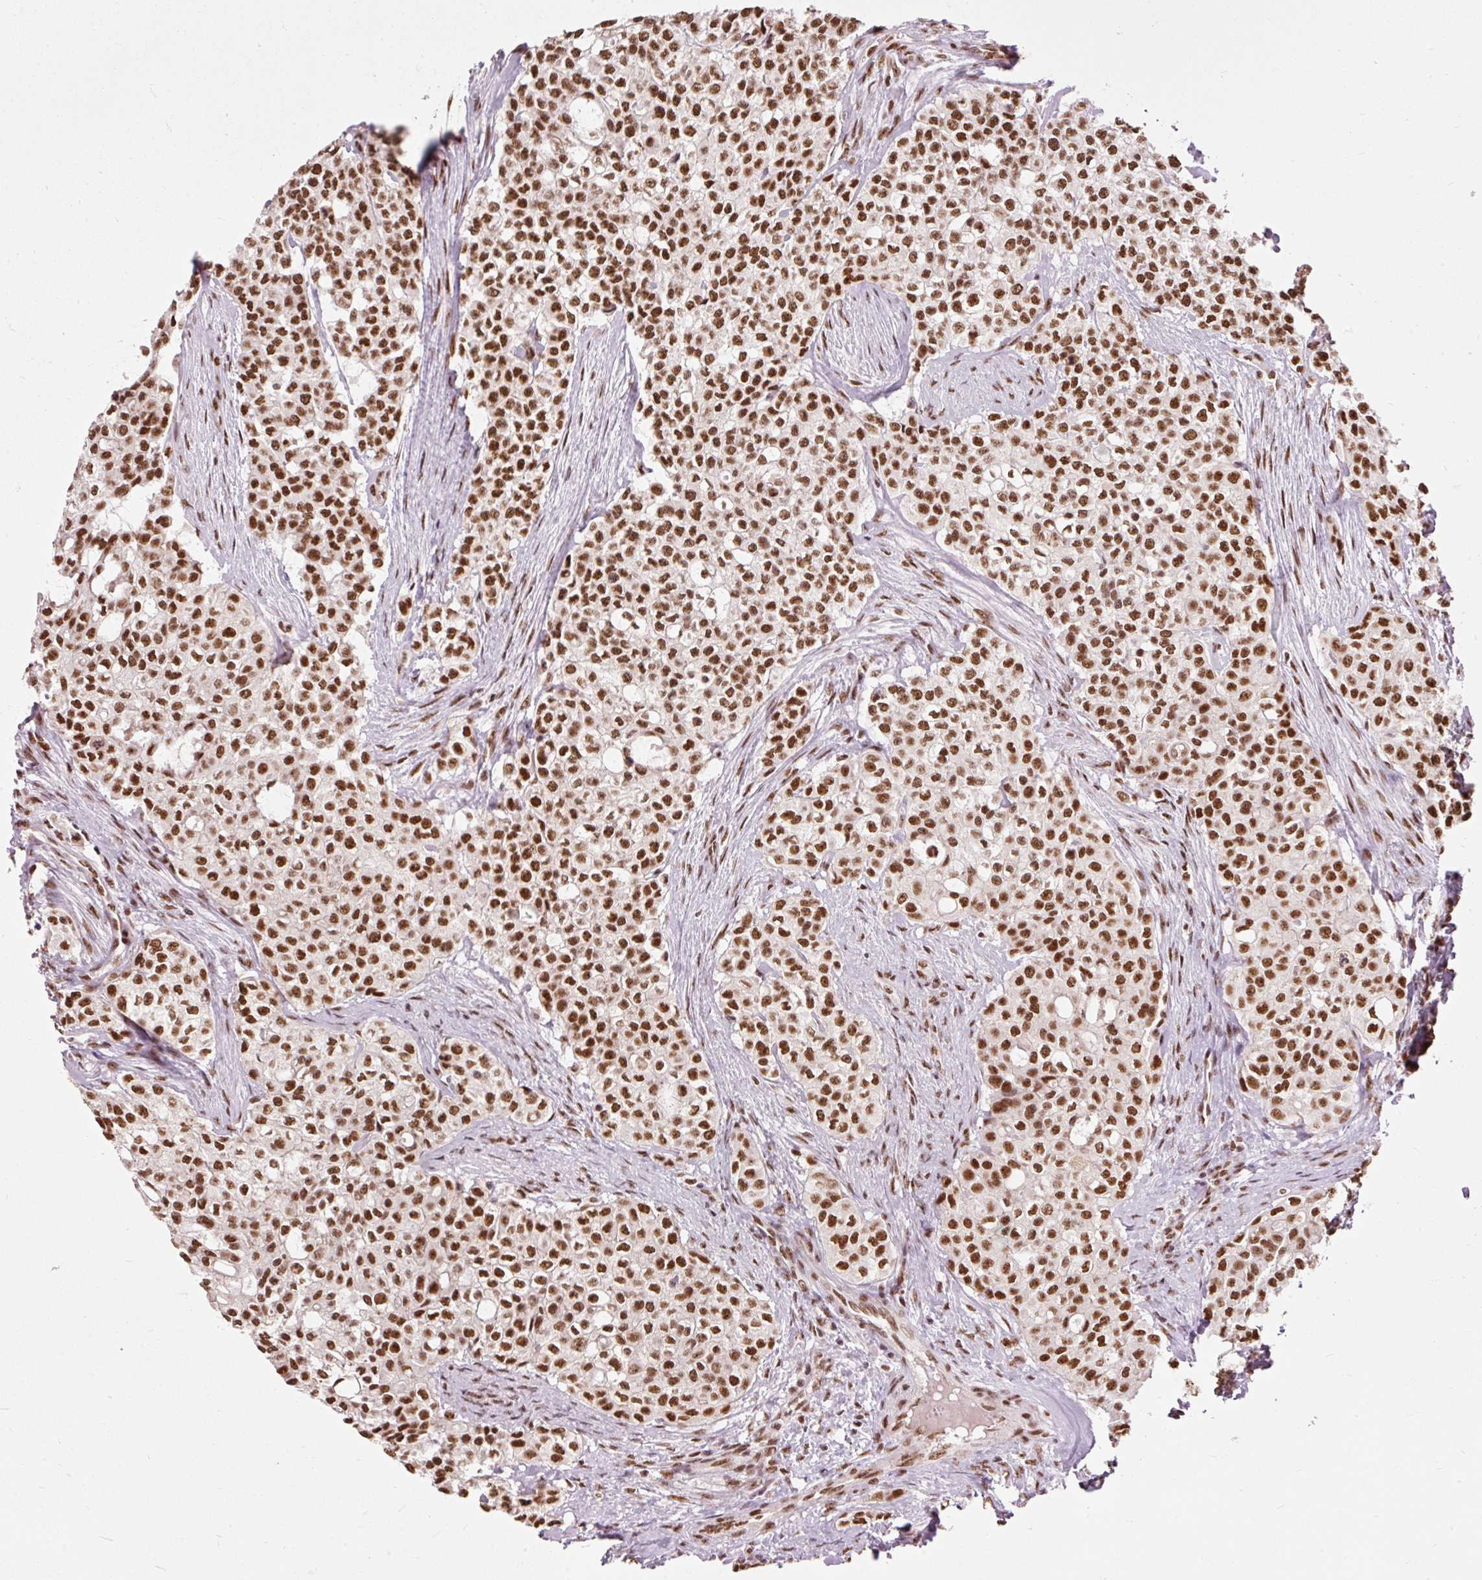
{"staining": {"intensity": "strong", "quantity": ">75%", "location": "nuclear"}, "tissue": "head and neck cancer", "cell_type": "Tumor cells", "image_type": "cancer", "snomed": [{"axis": "morphology", "description": "Adenocarcinoma, NOS"}, {"axis": "topography", "description": "Head-Neck"}], "caption": "The micrograph exhibits staining of head and neck adenocarcinoma, revealing strong nuclear protein expression (brown color) within tumor cells. (brown staining indicates protein expression, while blue staining denotes nuclei).", "gene": "ZBTB44", "patient": {"sex": "male", "age": 81}}